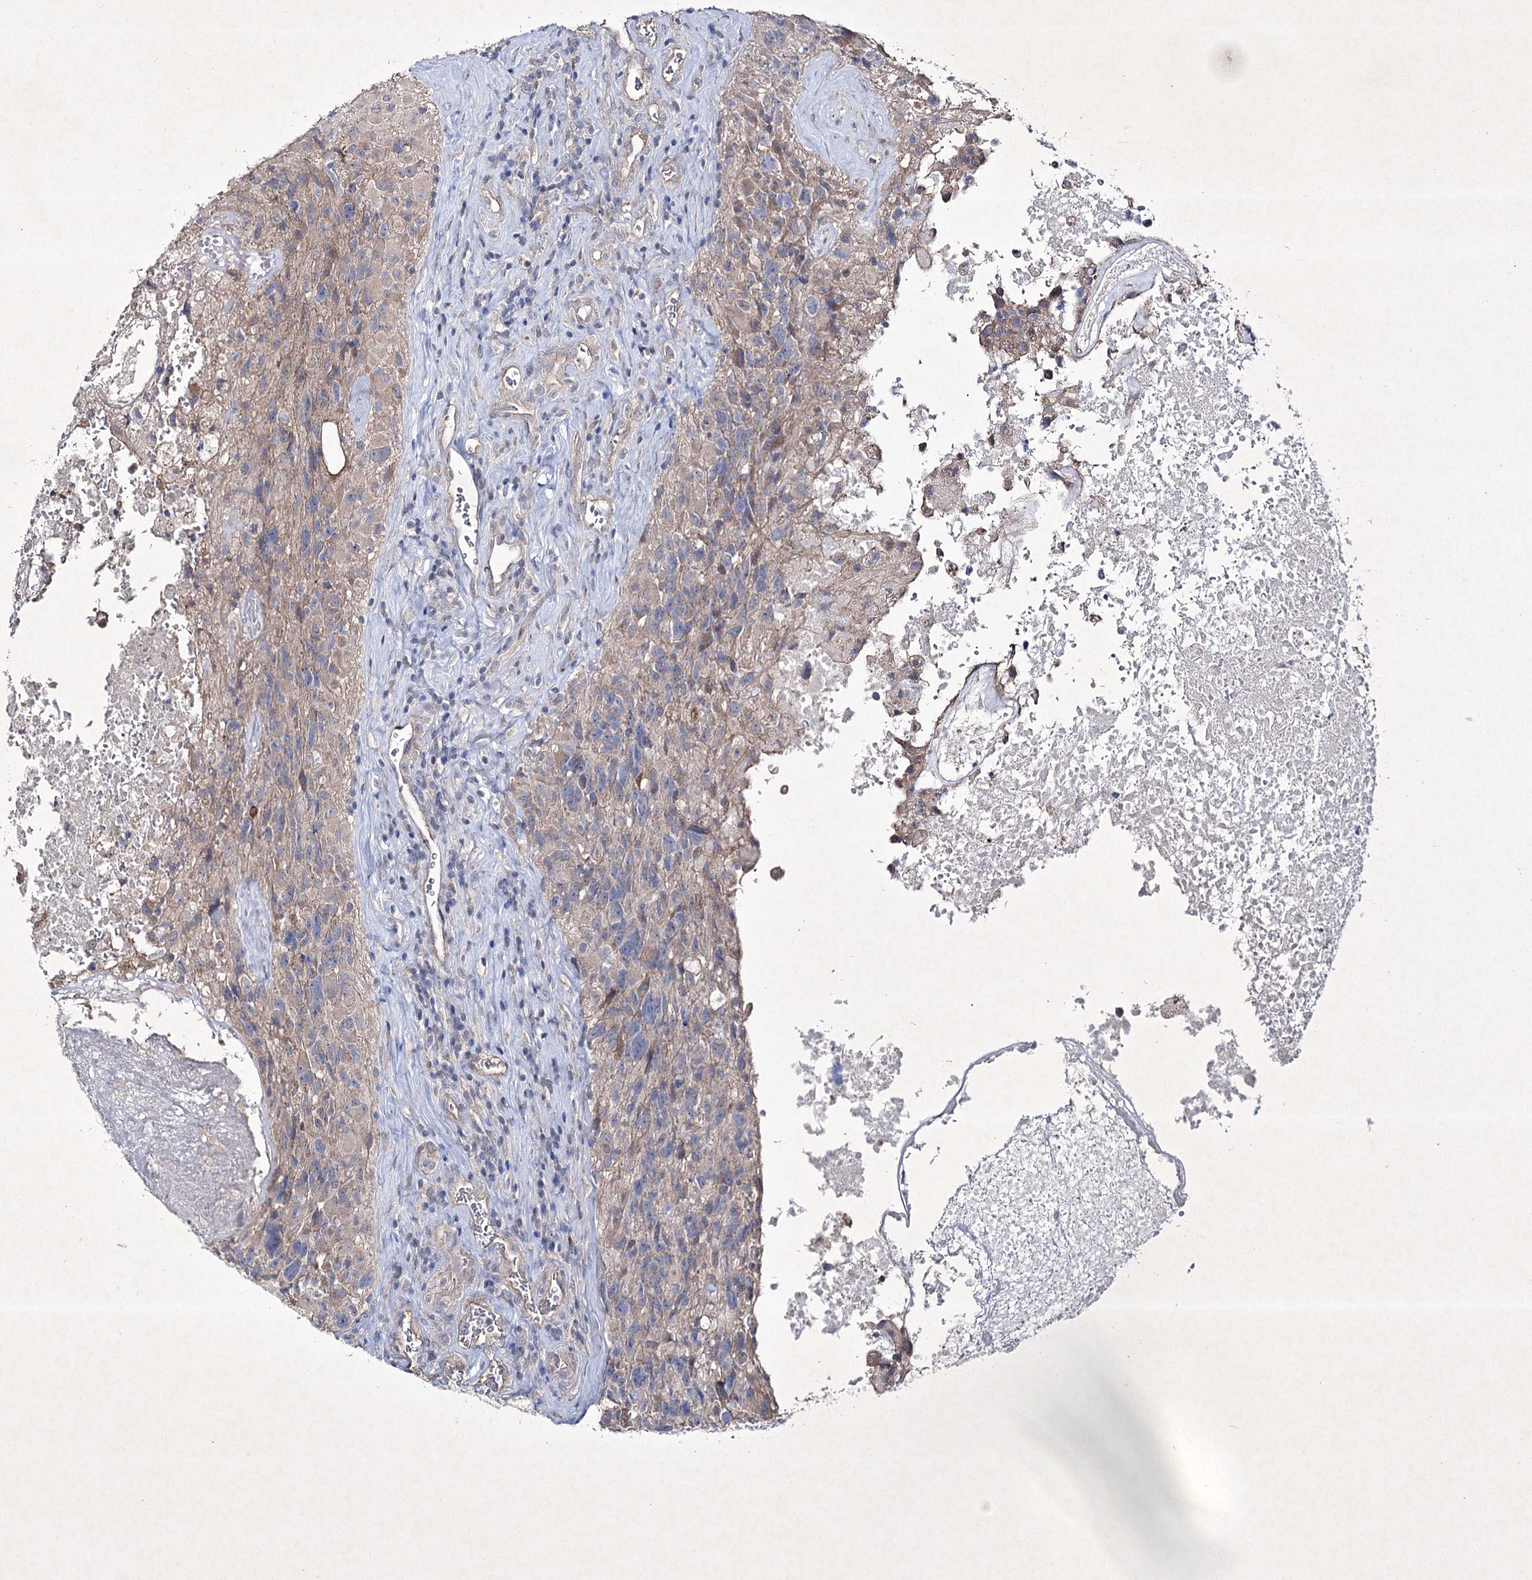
{"staining": {"intensity": "weak", "quantity": "<25%", "location": "cytoplasmic/membranous"}, "tissue": "glioma", "cell_type": "Tumor cells", "image_type": "cancer", "snomed": [{"axis": "morphology", "description": "Glioma, malignant, High grade"}, {"axis": "topography", "description": "Brain"}], "caption": "Glioma stained for a protein using immunohistochemistry (IHC) reveals no expression tumor cells.", "gene": "SEMA4G", "patient": {"sex": "male", "age": 76}}